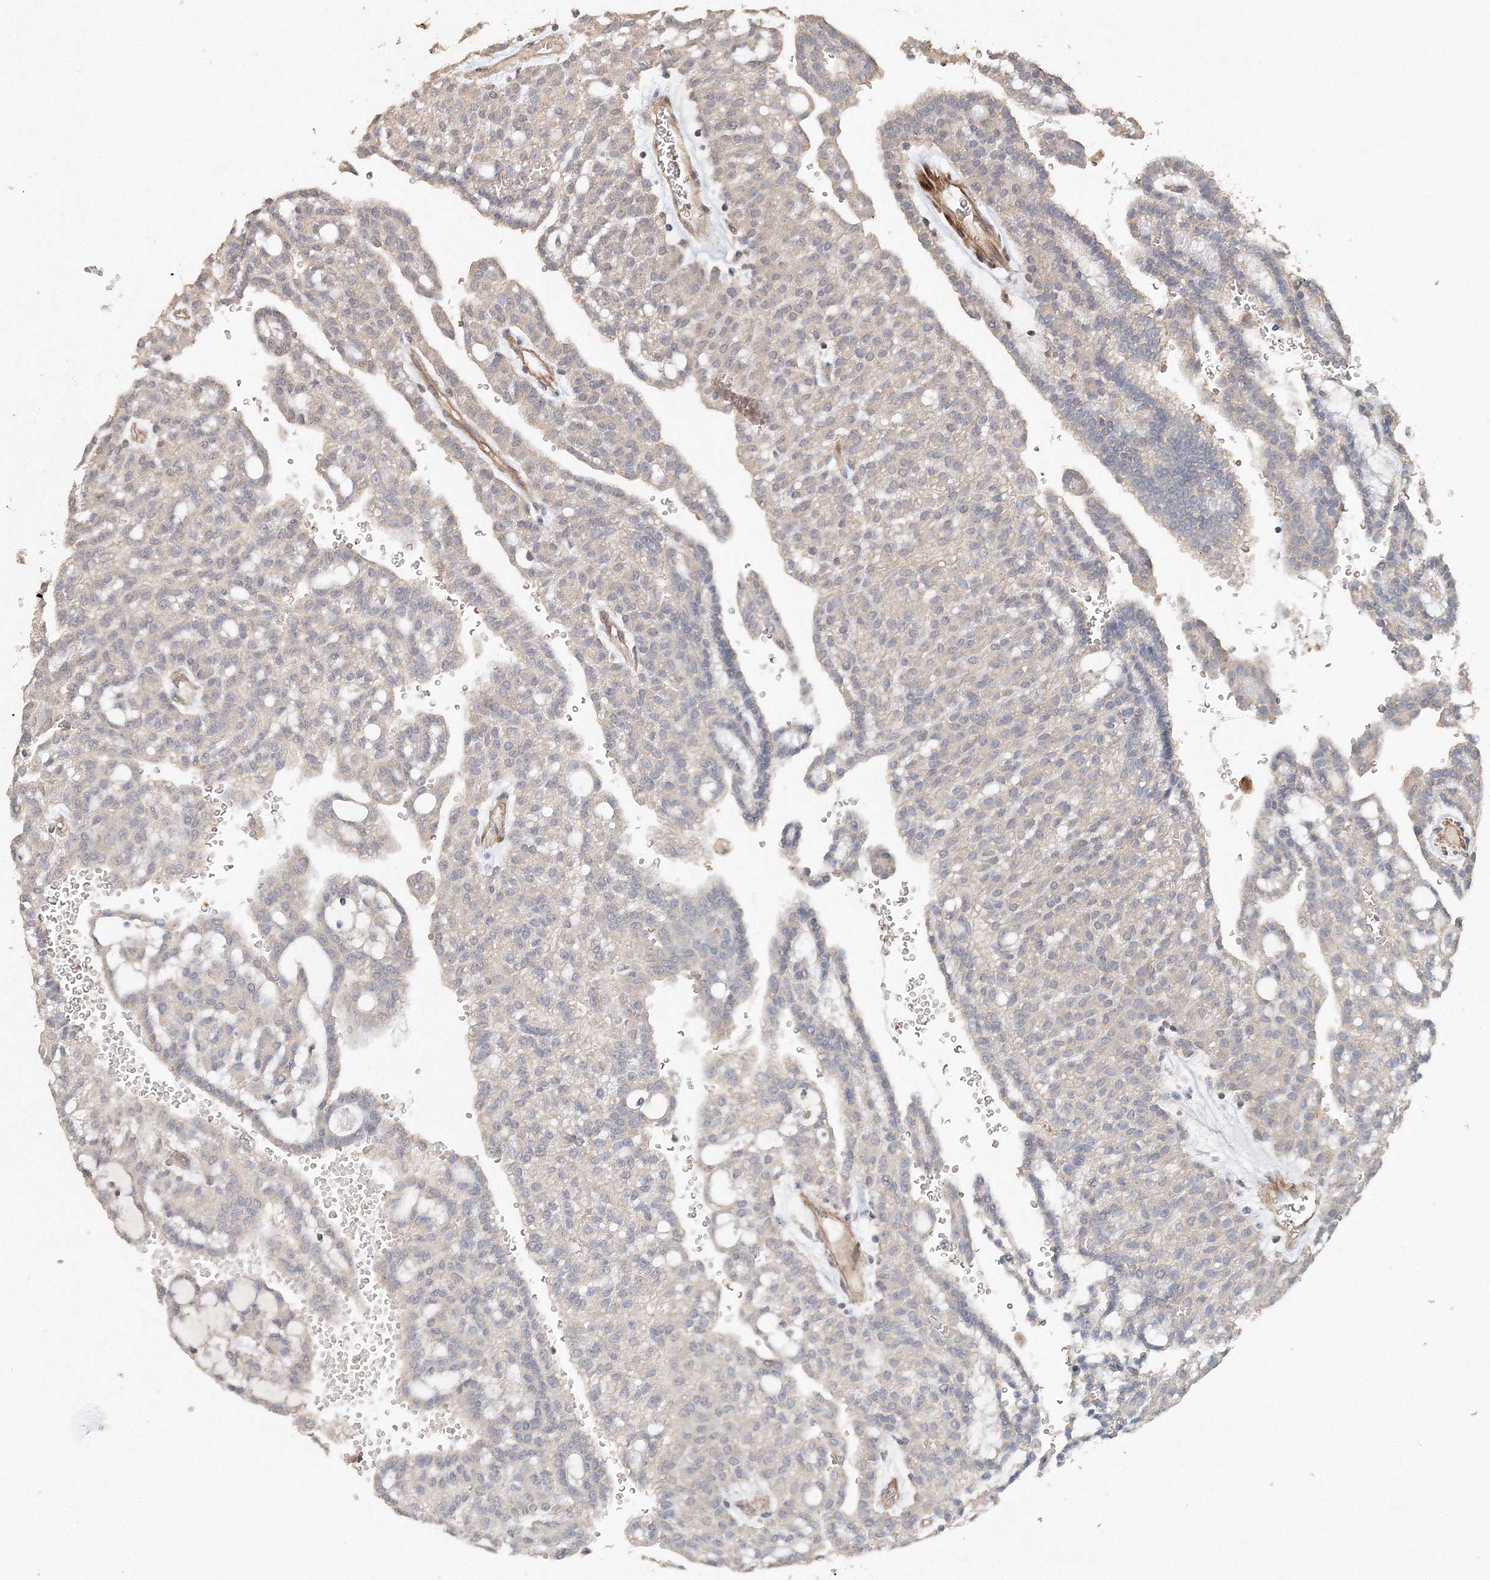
{"staining": {"intensity": "weak", "quantity": "<25%", "location": "cytoplasmic/membranous"}, "tissue": "renal cancer", "cell_type": "Tumor cells", "image_type": "cancer", "snomed": [{"axis": "morphology", "description": "Adenocarcinoma, NOS"}, {"axis": "topography", "description": "Kidney"}], "caption": "The immunohistochemistry (IHC) image has no significant expression in tumor cells of renal cancer tissue.", "gene": "NALF2", "patient": {"sex": "male", "age": 63}}